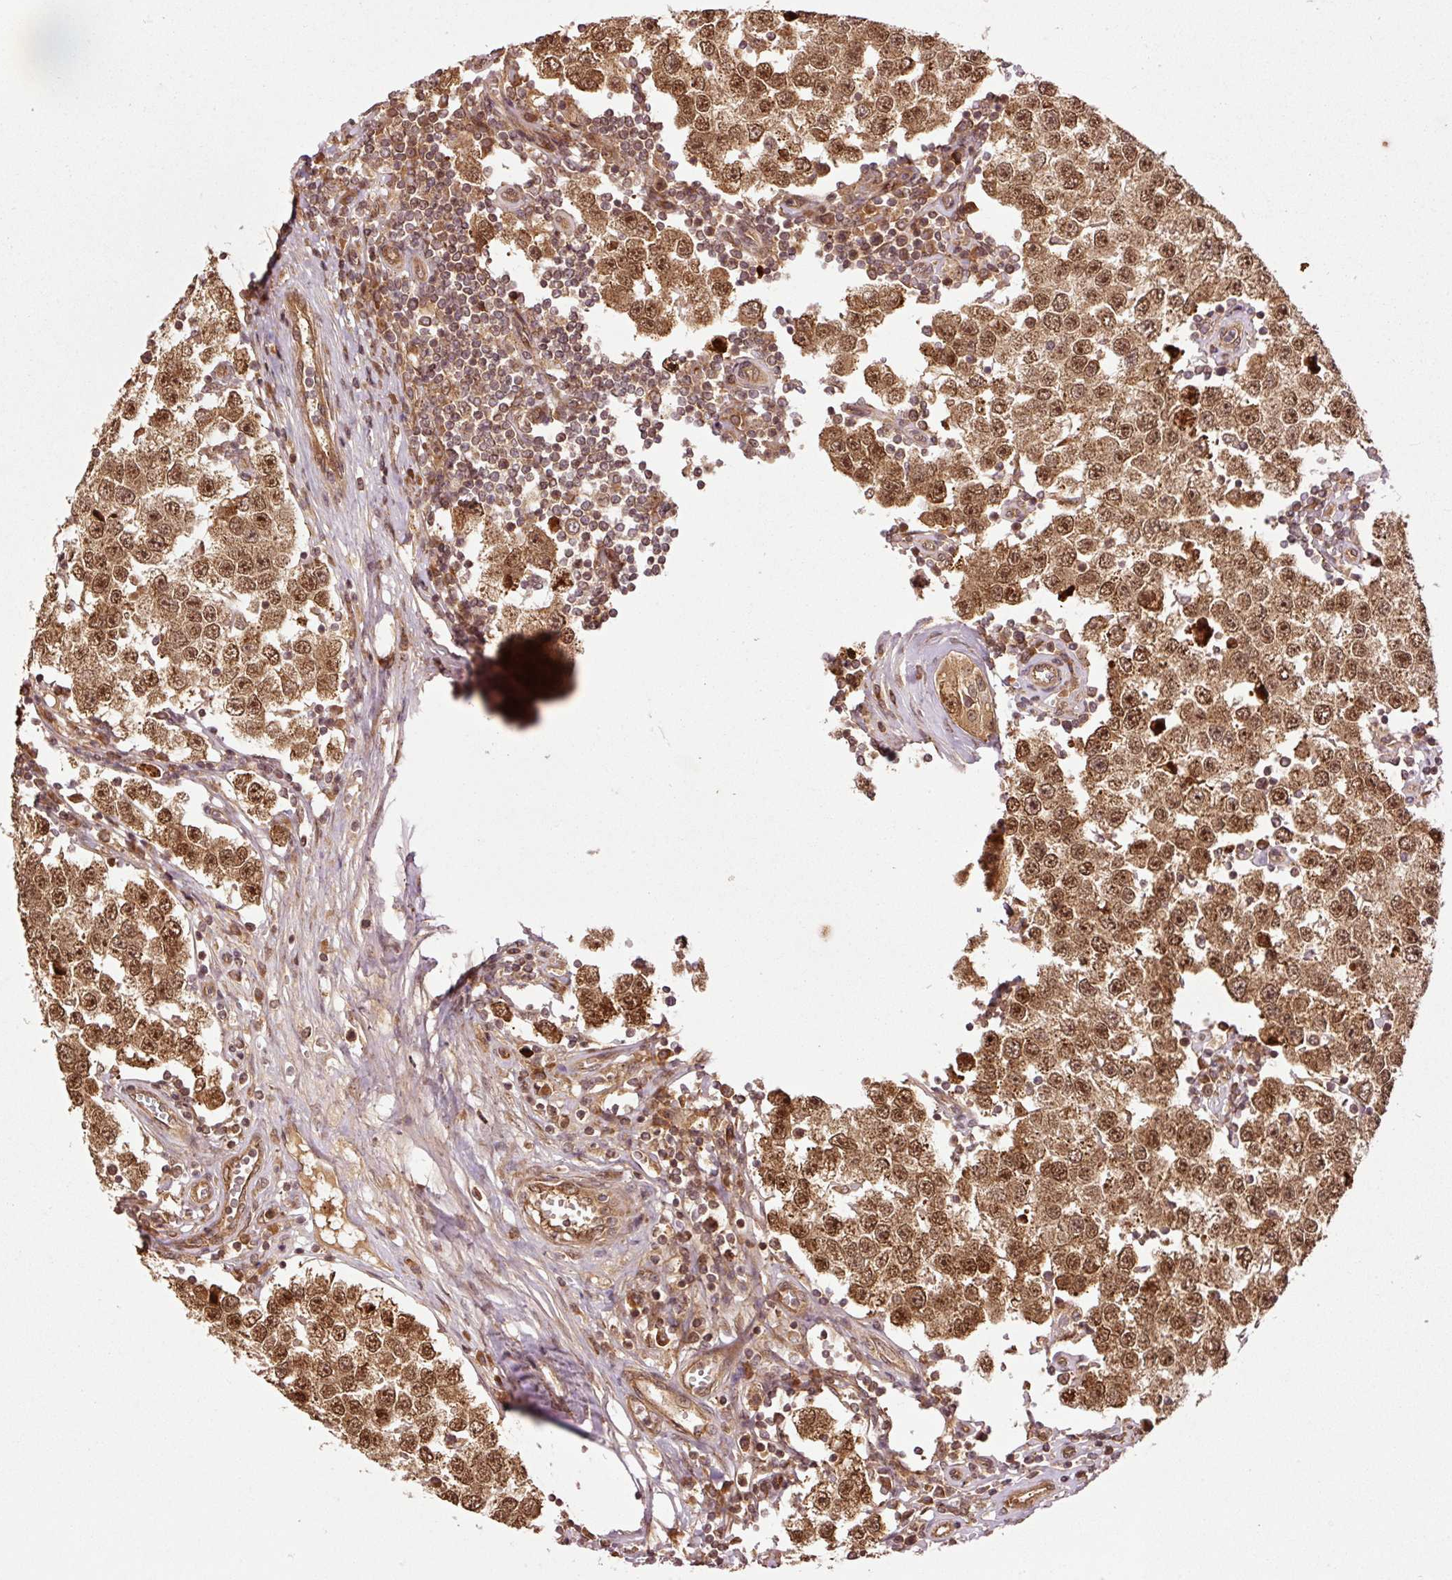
{"staining": {"intensity": "strong", "quantity": ">75%", "location": "cytoplasmic/membranous,nuclear"}, "tissue": "testis cancer", "cell_type": "Tumor cells", "image_type": "cancer", "snomed": [{"axis": "morphology", "description": "Seminoma, NOS"}, {"axis": "topography", "description": "Testis"}], "caption": "This is a histology image of immunohistochemistry (IHC) staining of testis cancer, which shows strong positivity in the cytoplasmic/membranous and nuclear of tumor cells.", "gene": "OXER1", "patient": {"sex": "male", "age": 34}}